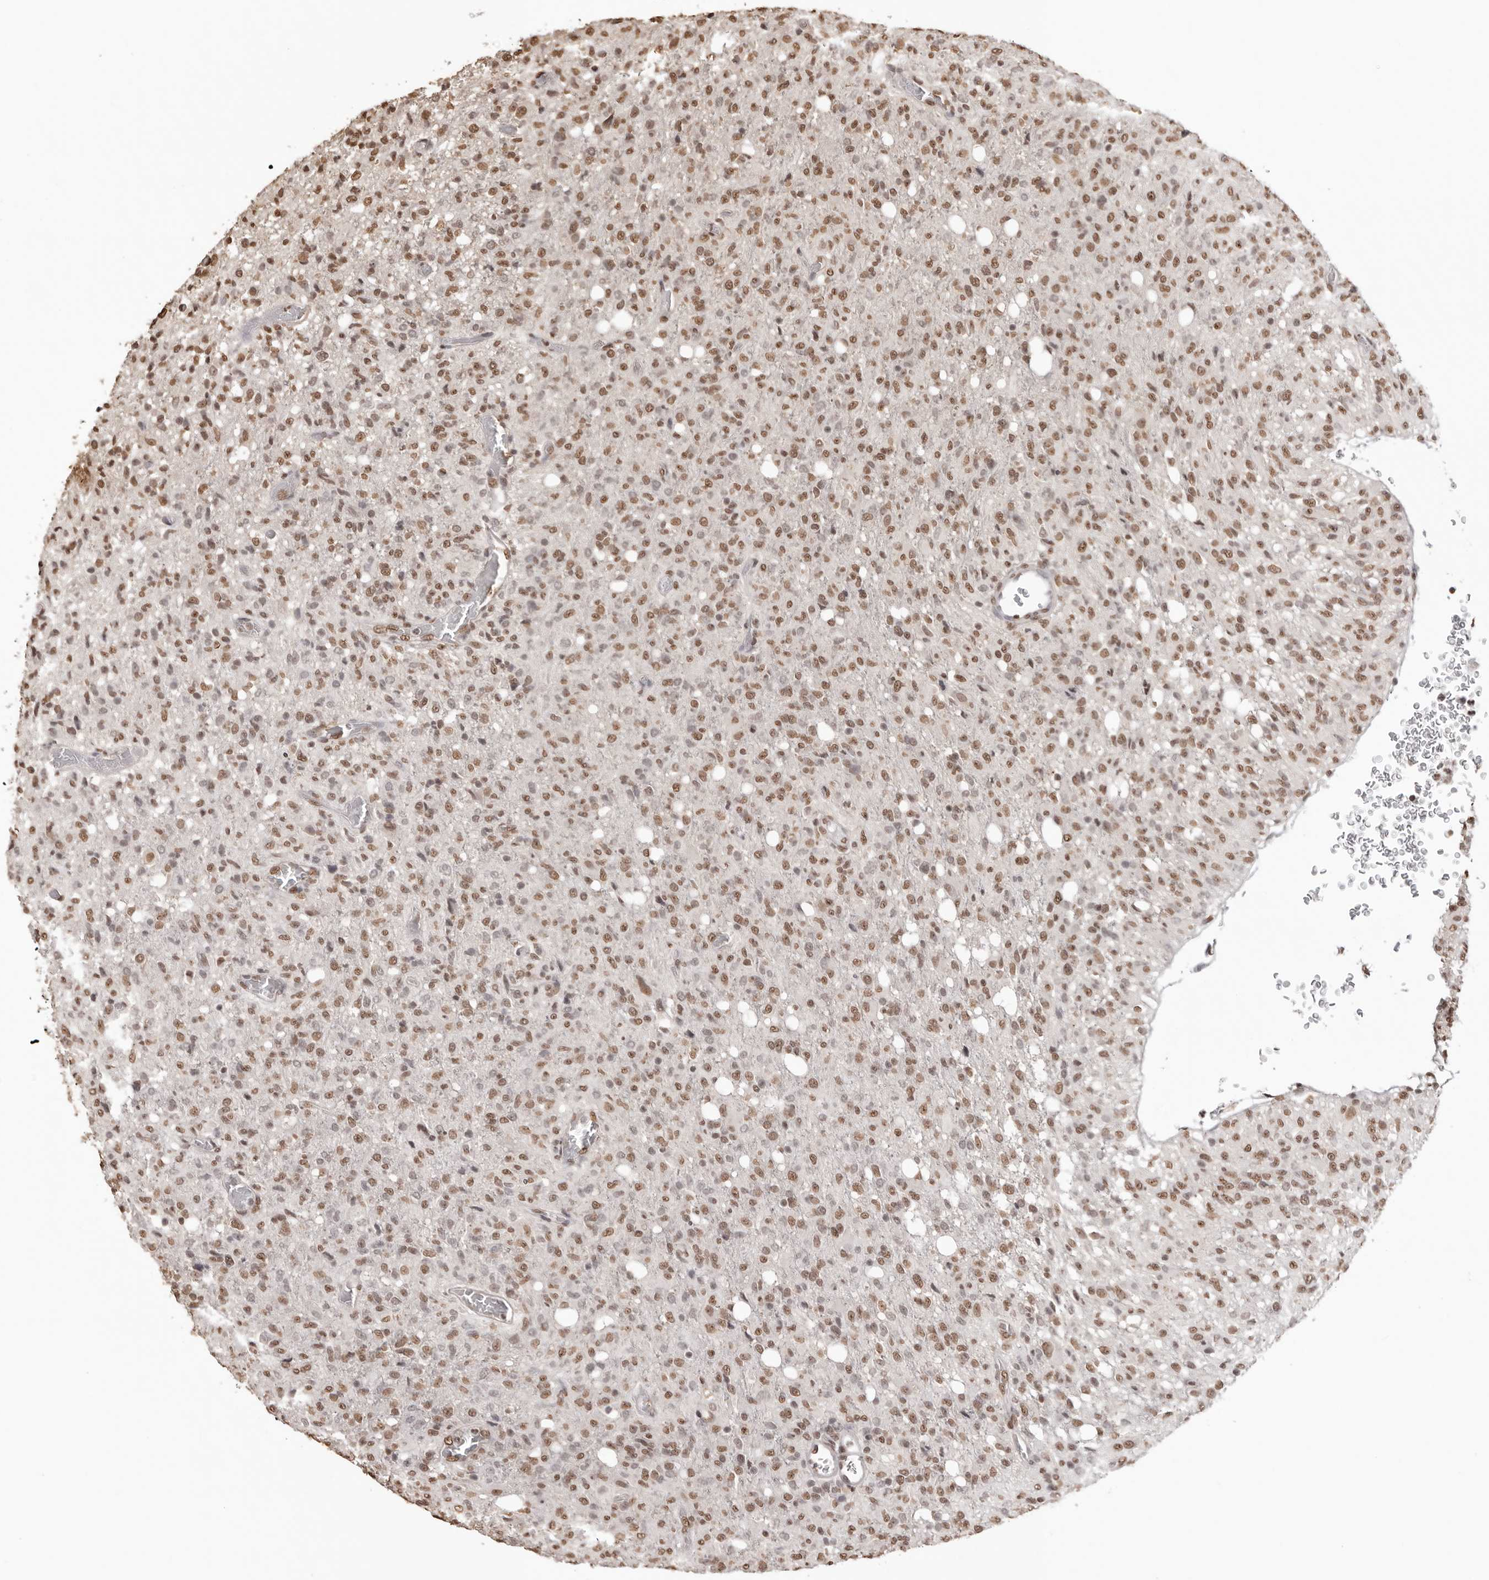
{"staining": {"intensity": "moderate", "quantity": ">75%", "location": "nuclear"}, "tissue": "glioma", "cell_type": "Tumor cells", "image_type": "cancer", "snomed": [{"axis": "morphology", "description": "Glioma, malignant, High grade"}, {"axis": "topography", "description": "Brain"}], "caption": "Immunohistochemical staining of human malignant glioma (high-grade) demonstrates moderate nuclear protein positivity in about >75% of tumor cells.", "gene": "OLIG3", "patient": {"sex": "female", "age": 57}}